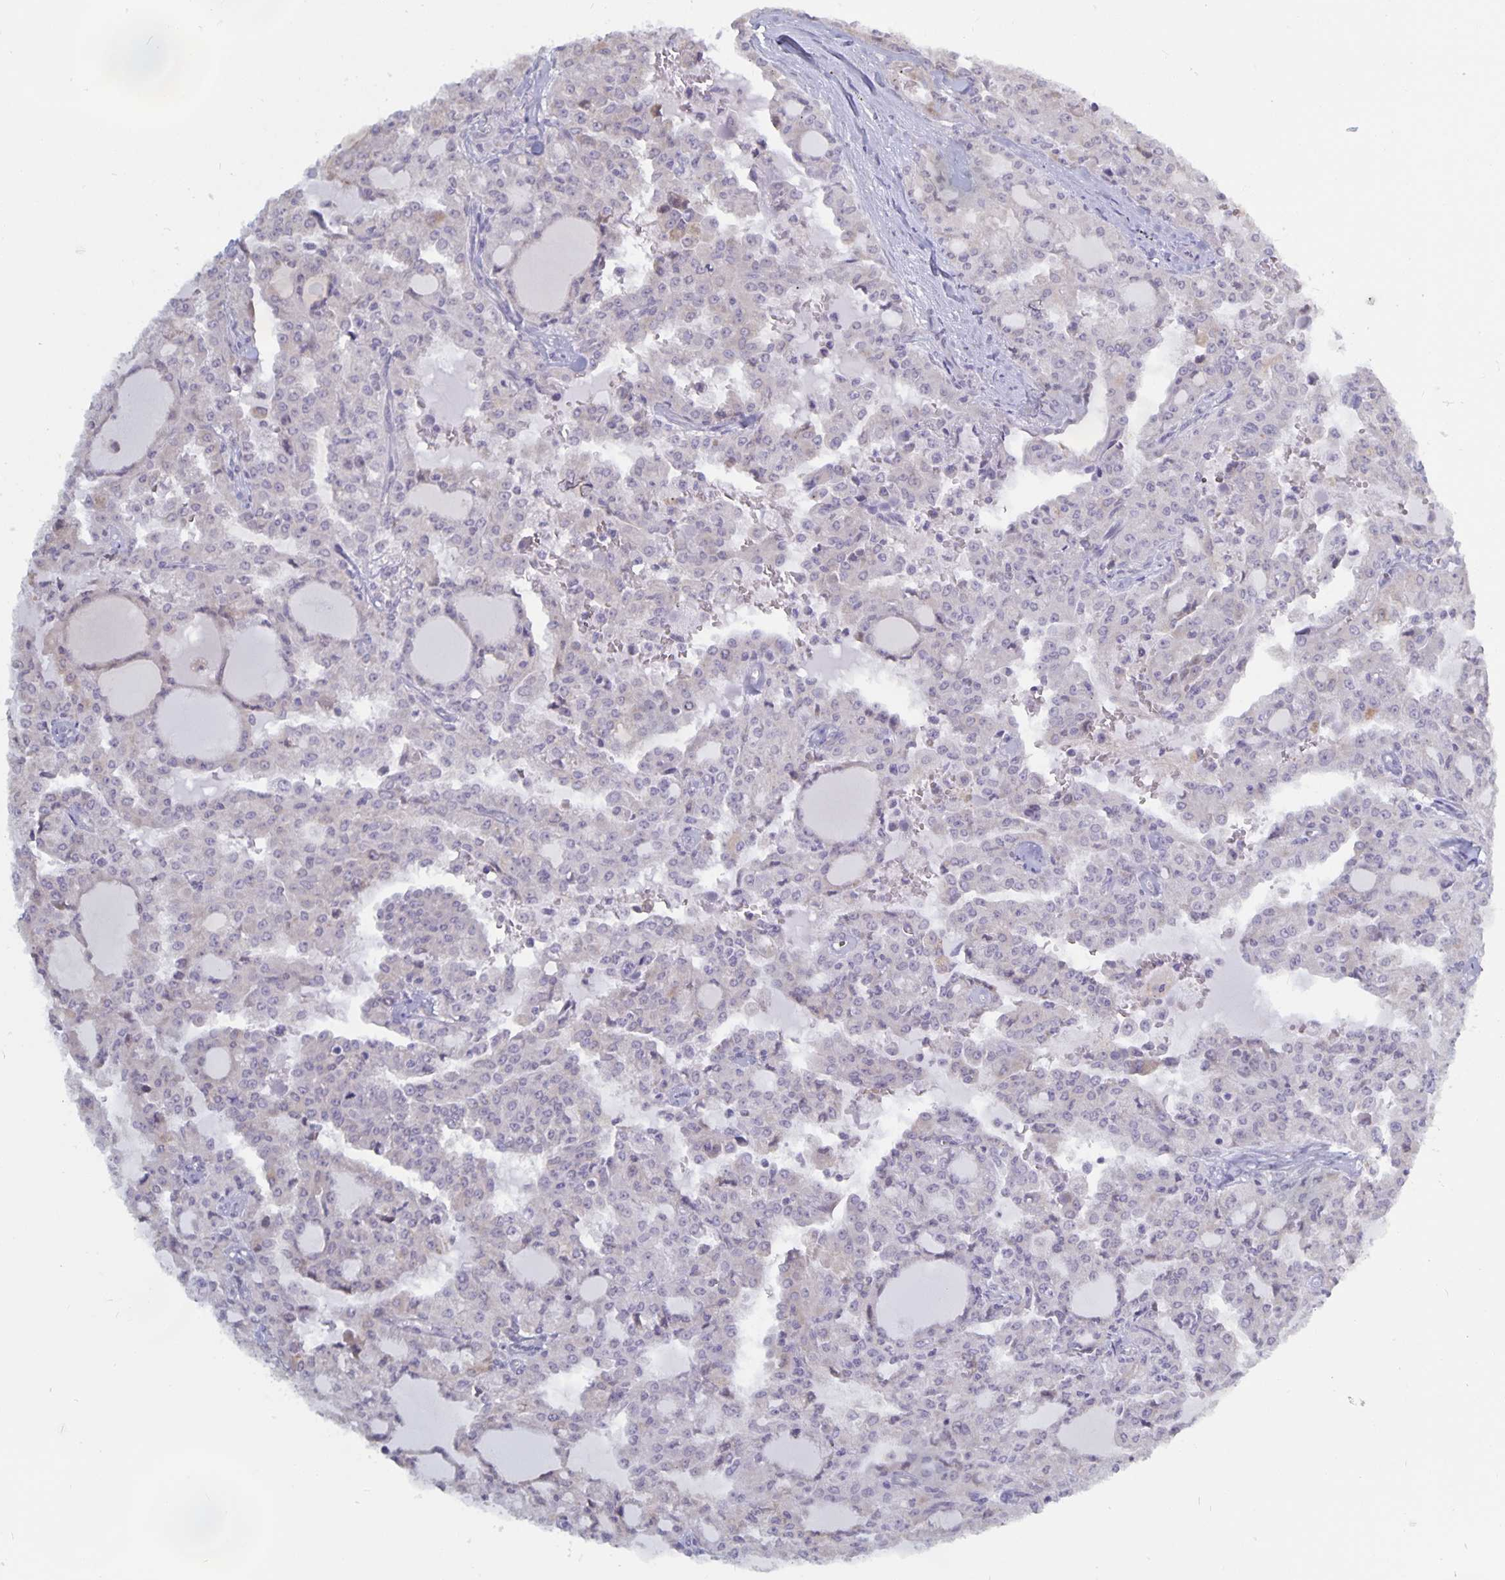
{"staining": {"intensity": "negative", "quantity": "none", "location": "none"}, "tissue": "head and neck cancer", "cell_type": "Tumor cells", "image_type": "cancer", "snomed": [{"axis": "morphology", "description": "Adenocarcinoma, NOS"}, {"axis": "topography", "description": "Head-Neck"}], "caption": "This is a photomicrograph of immunohistochemistry staining of head and neck adenocarcinoma, which shows no positivity in tumor cells.", "gene": "PLCB3", "patient": {"sex": "male", "age": 64}}